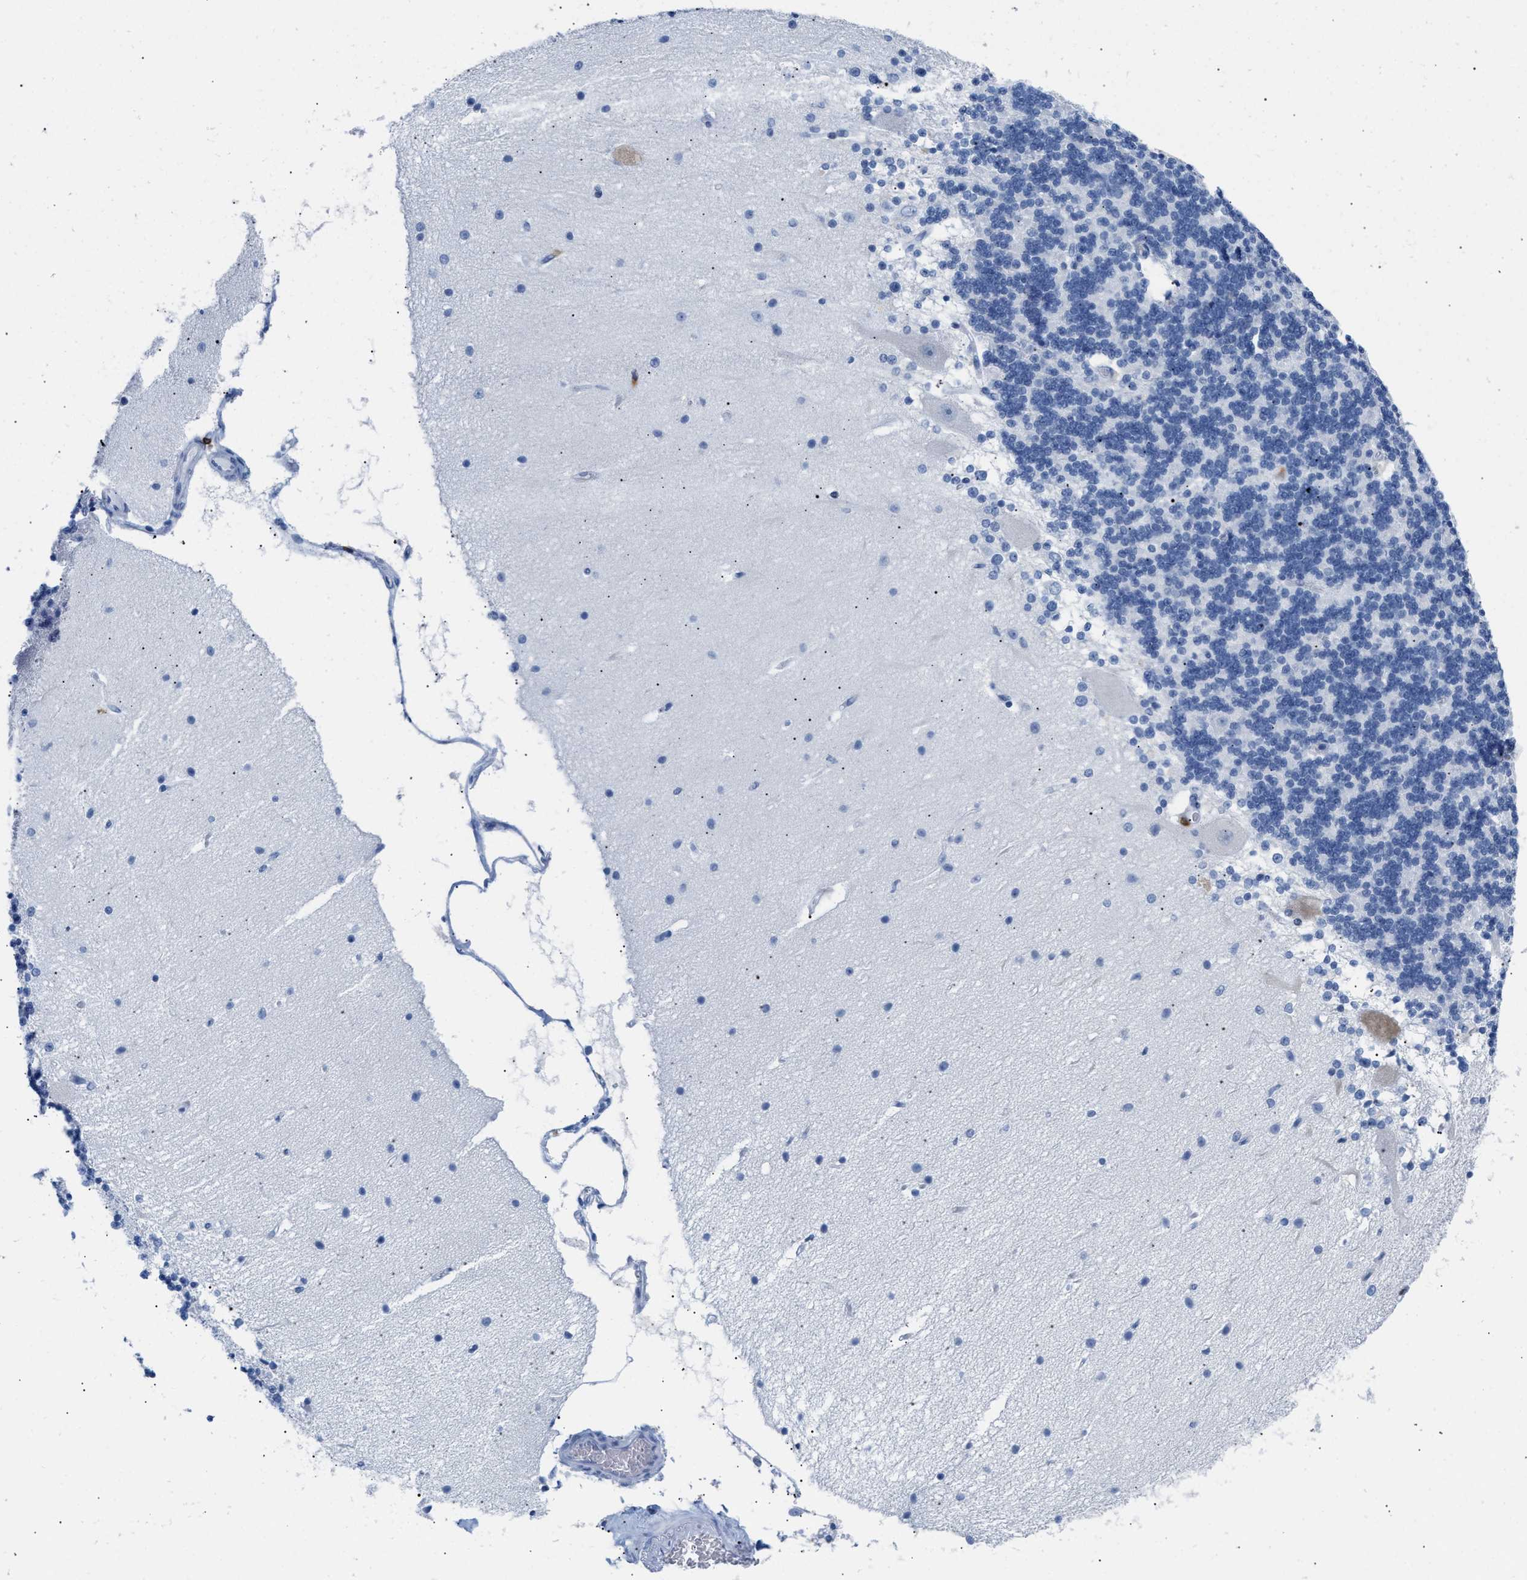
{"staining": {"intensity": "negative", "quantity": "none", "location": "none"}, "tissue": "cerebellum", "cell_type": "Cells in granular layer", "image_type": "normal", "snomed": [{"axis": "morphology", "description": "Normal tissue, NOS"}, {"axis": "topography", "description": "Cerebellum"}], "caption": "This is an IHC histopathology image of unremarkable human cerebellum. There is no staining in cells in granular layer.", "gene": "LCP1", "patient": {"sex": "female", "age": 54}}